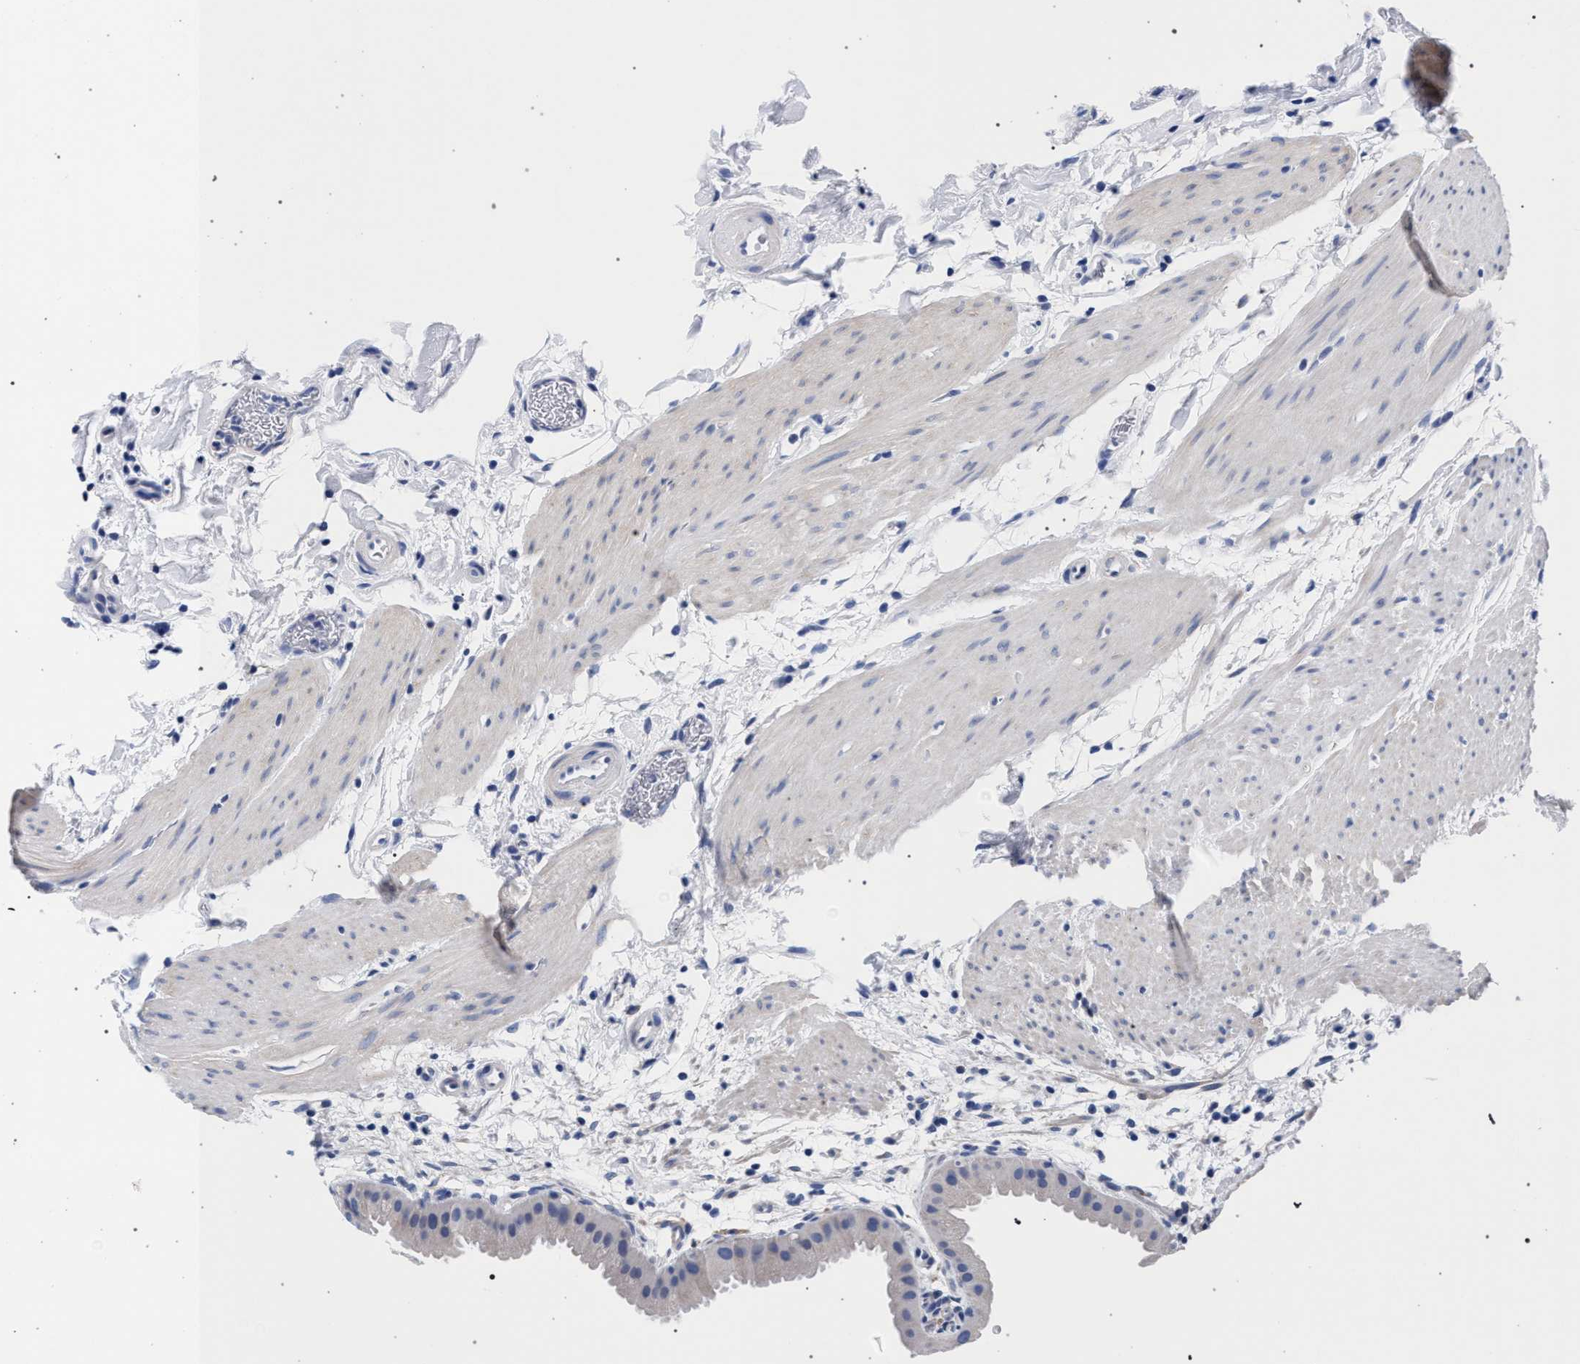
{"staining": {"intensity": "negative", "quantity": "none", "location": "none"}, "tissue": "gallbladder", "cell_type": "Glandular cells", "image_type": "normal", "snomed": [{"axis": "morphology", "description": "Normal tissue, NOS"}, {"axis": "topography", "description": "Gallbladder"}], "caption": "This is a image of IHC staining of normal gallbladder, which shows no expression in glandular cells.", "gene": "AKAP4", "patient": {"sex": "female", "age": 64}}